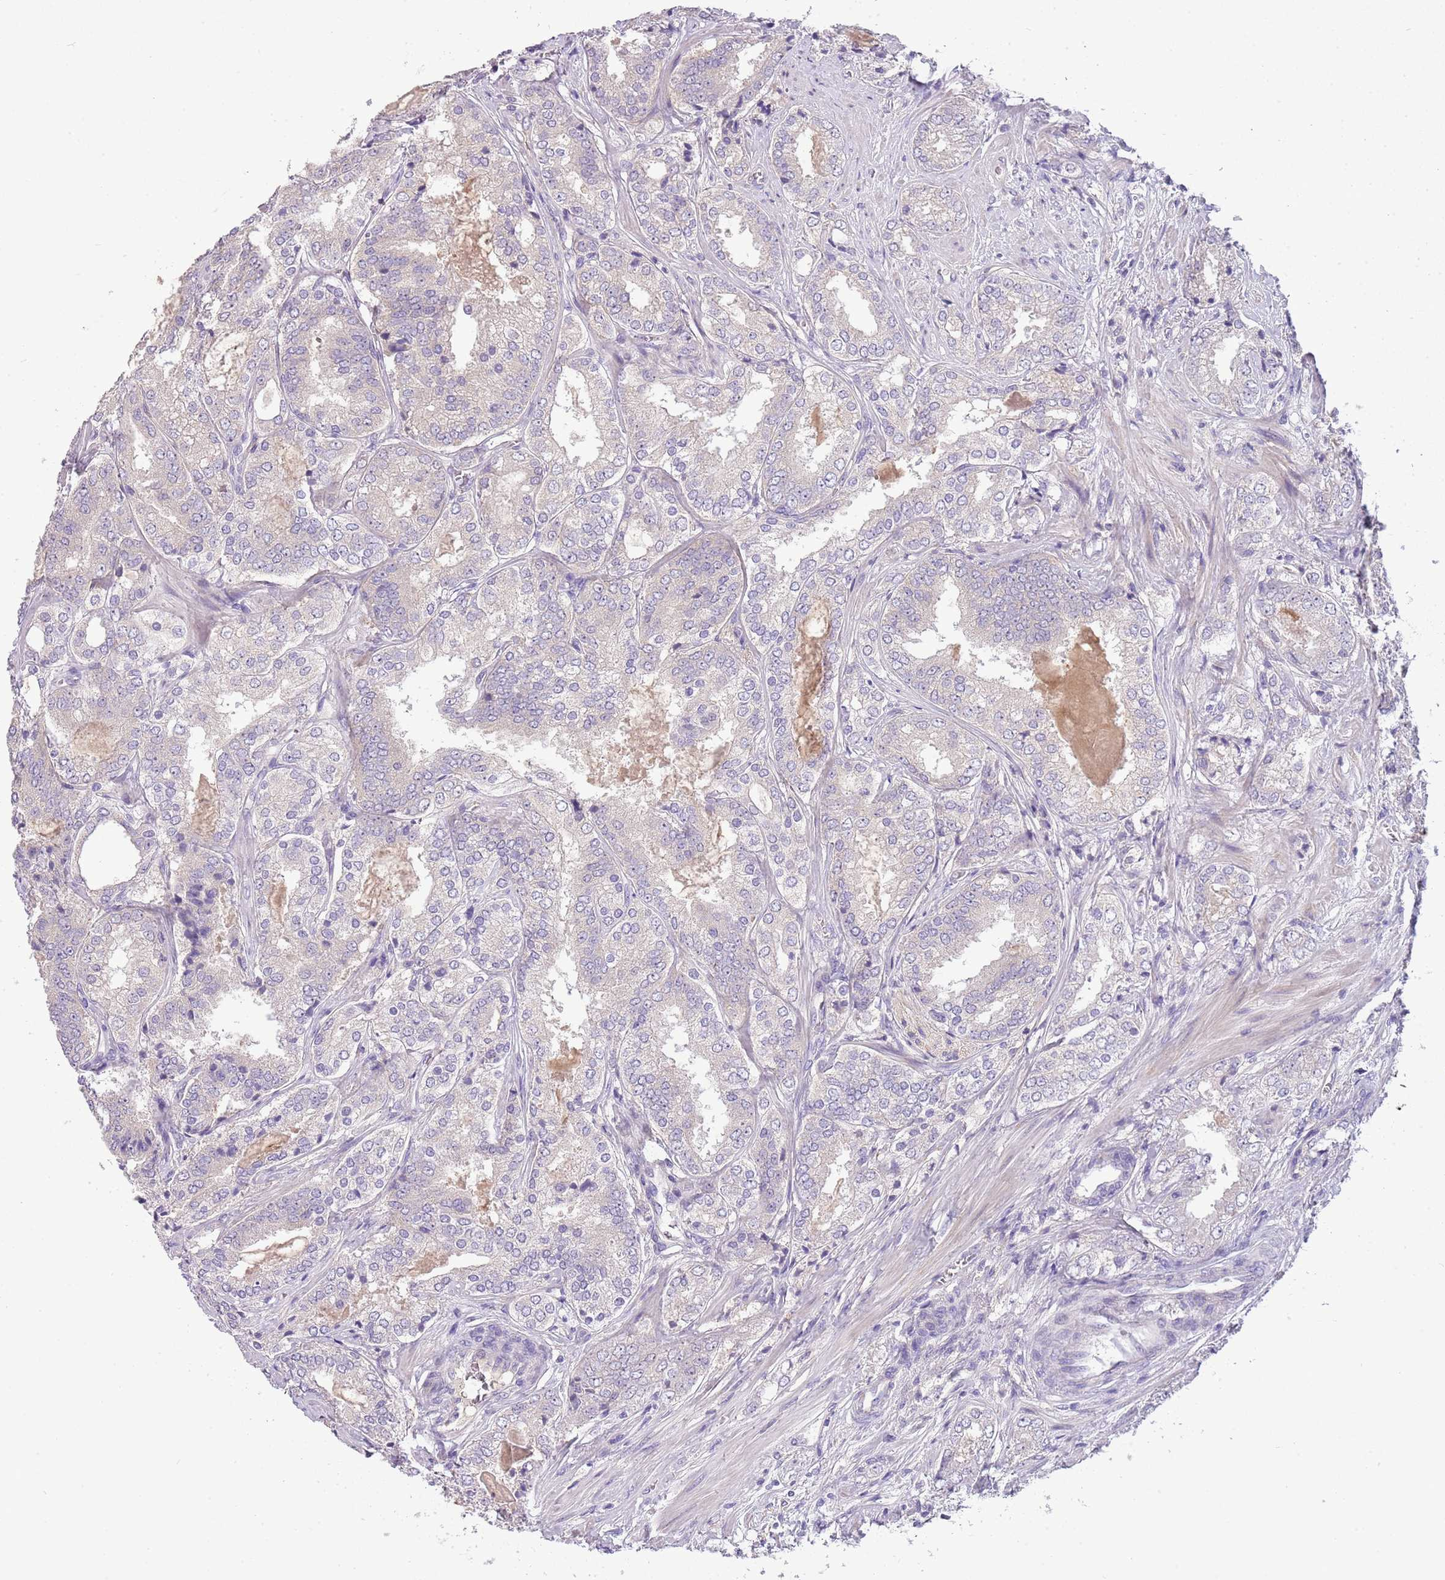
{"staining": {"intensity": "negative", "quantity": "none", "location": "none"}, "tissue": "prostate cancer", "cell_type": "Tumor cells", "image_type": "cancer", "snomed": [{"axis": "morphology", "description": "Adenocarcinoma, High grade"}, {"axis": "topography", "description": "Prostate"}], "caption": "Prostate high-grade adenocarcinoma was stained to show a protein in brown. There is no significant expression in tumor cells.", "gene": "SCAMP5", "patient": {"sex": "male", "age": 63}}